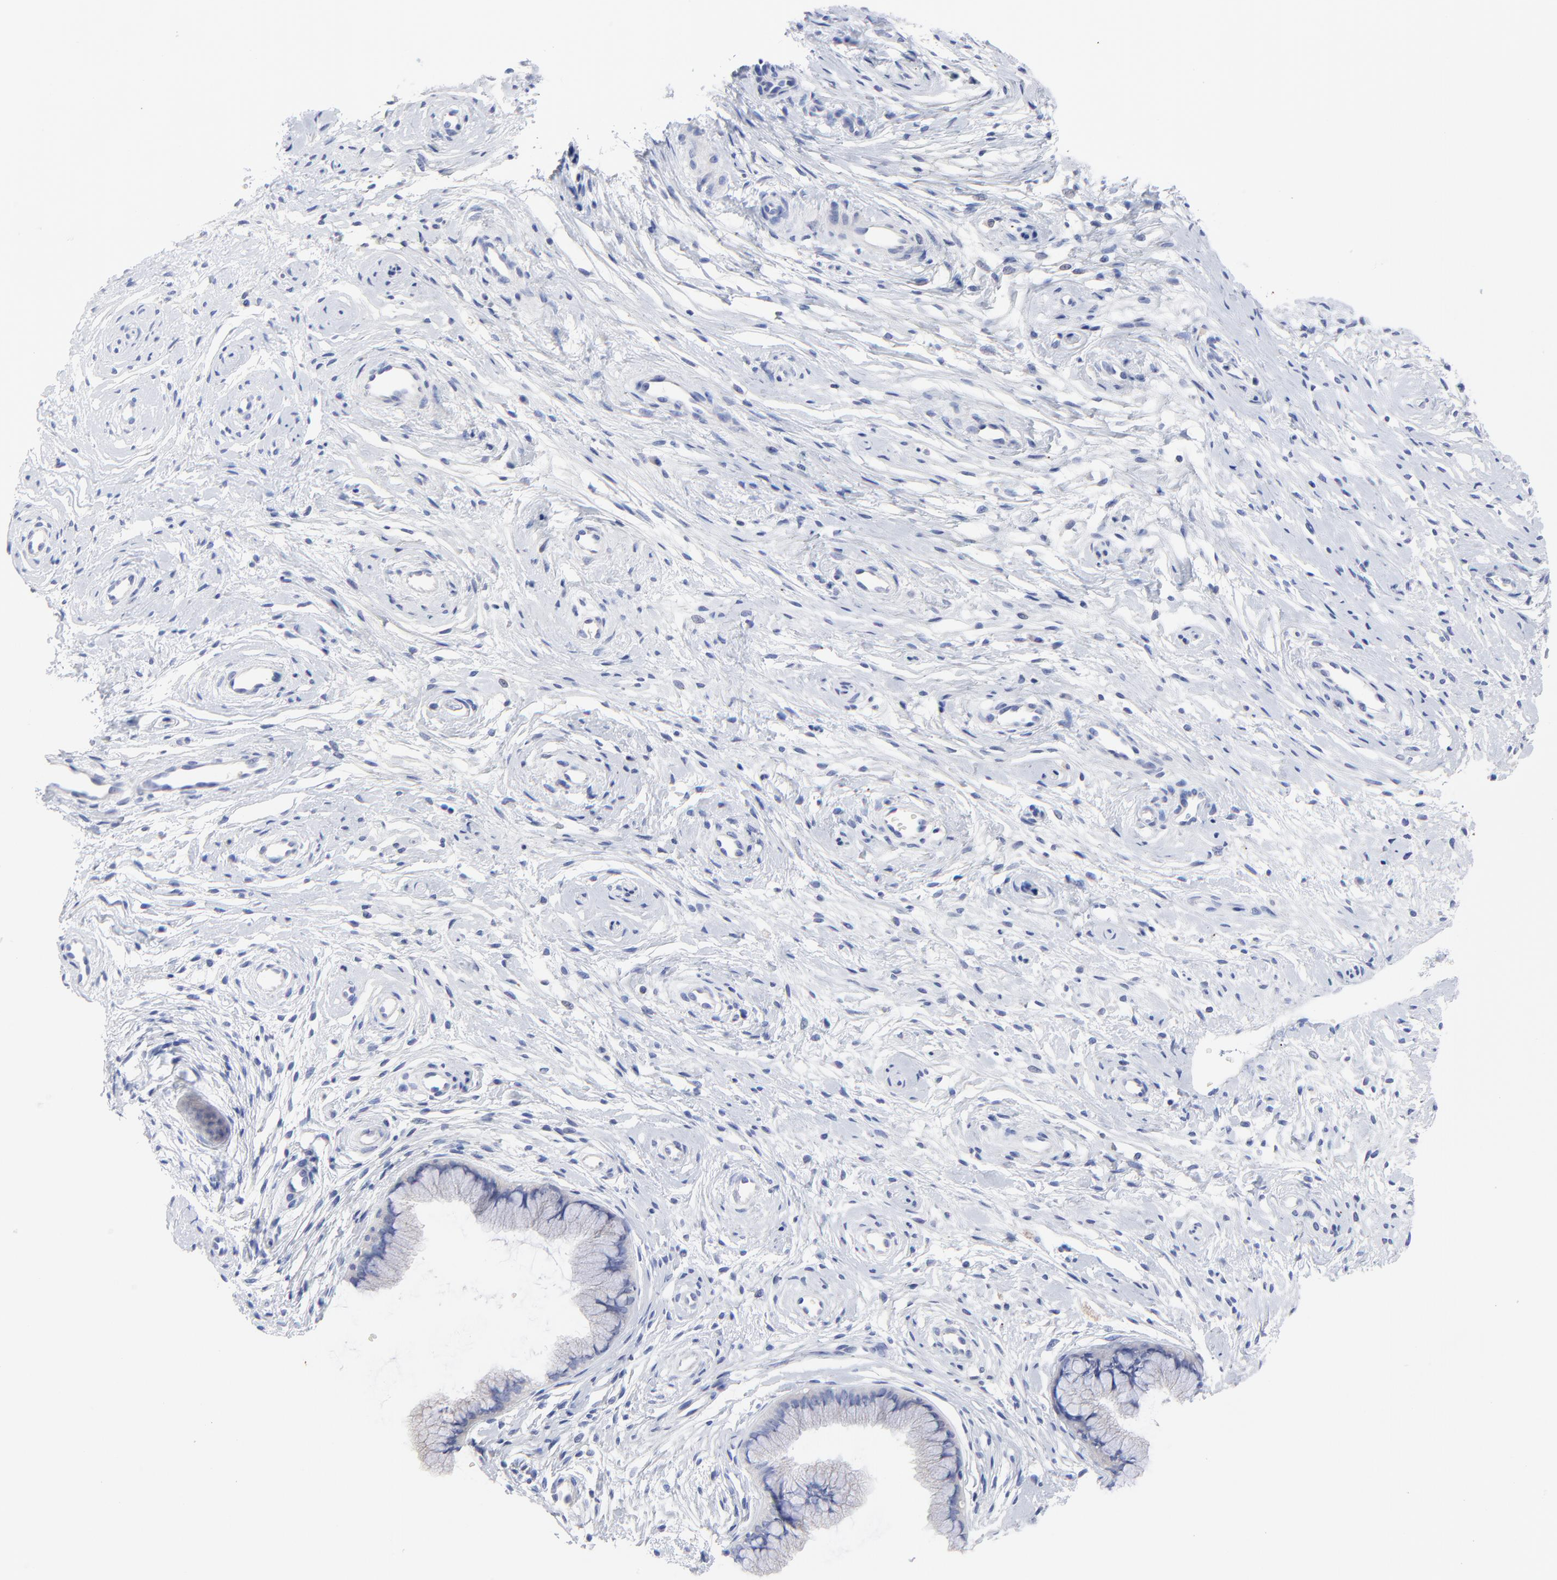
{"staining": {"intensity": "moderate", "quantity": "<25%", "location": "cytoplasmic/membranous"}, "tissue": "cervix", "cell_type": "Glandular cells", "image_type": "normal", "snomed": [{"axis": "morphology", "description": "Normal tissue, NOS"}, {"axis": "topography", "description": "Cervix"}], "caption": "Normal cervix demonstrates moderate cytoplasmic/membranous staining in approximately <25% of glandular cells, visualized by immunohistochemistry.", "gene": "FBXO10", "patient": {"sex": "female", "age": 39}}